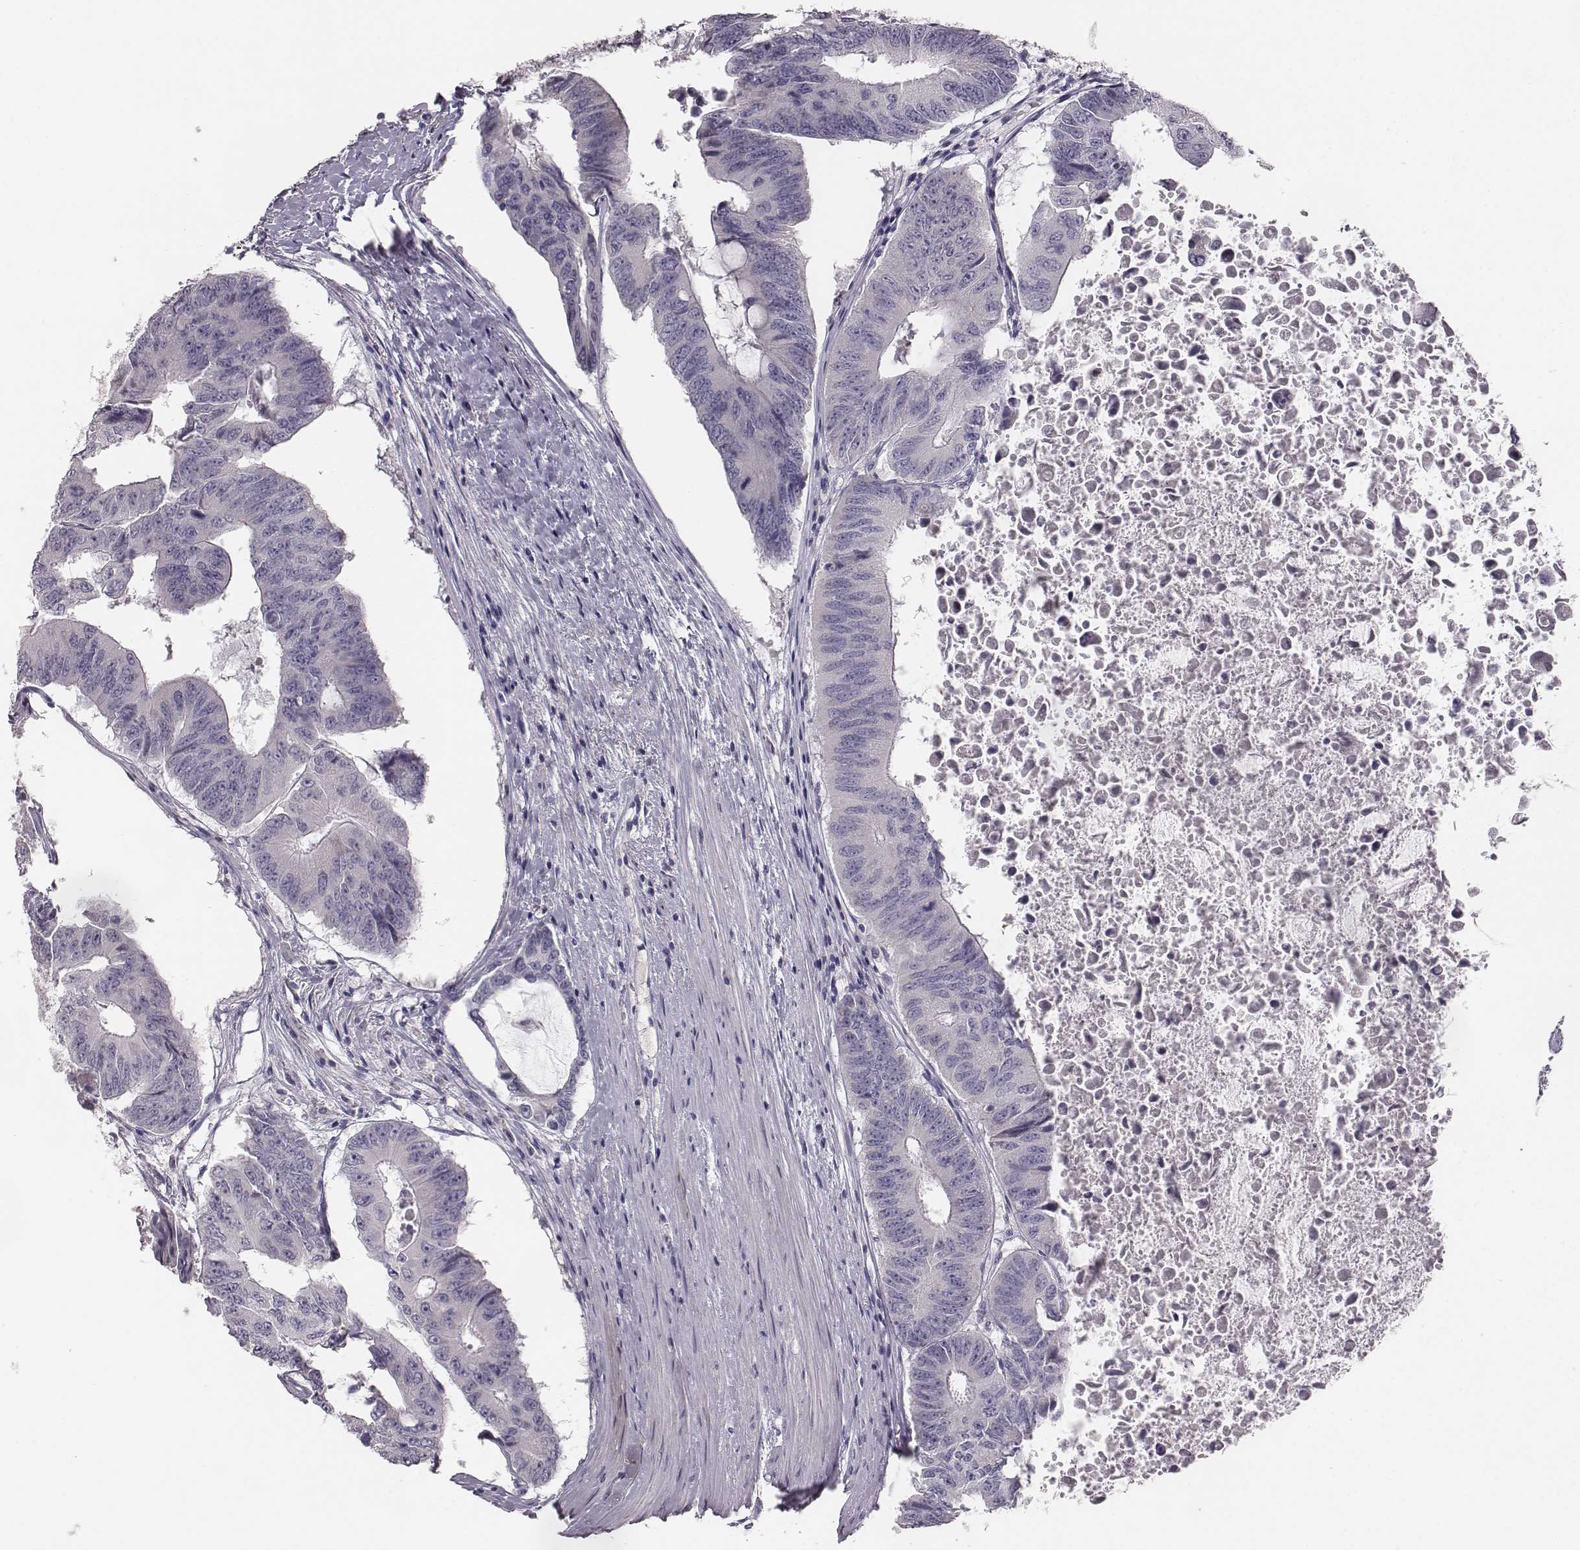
{"staining": {"intensity": "negative", "quantity": "none", "location": "none"}, "tissue": "colorectal cancer", "cell_type": "Tumor cells", "image_type": "cancer", "snomed": [{"axis": "morphology", "description": "Adenocarcinoma, NOS"}, {"axis": "topography", "description": "Rectum"}], "caption": "This photomicrograph is of colorectal cancer (adenocarcinoma) stained with IHC to label a protein in brown with the nuclei are counter-stained blue. There is no expression in tumor cells.", "gene": "MYH6", "patient": {"sex": "male", "age": 59}}